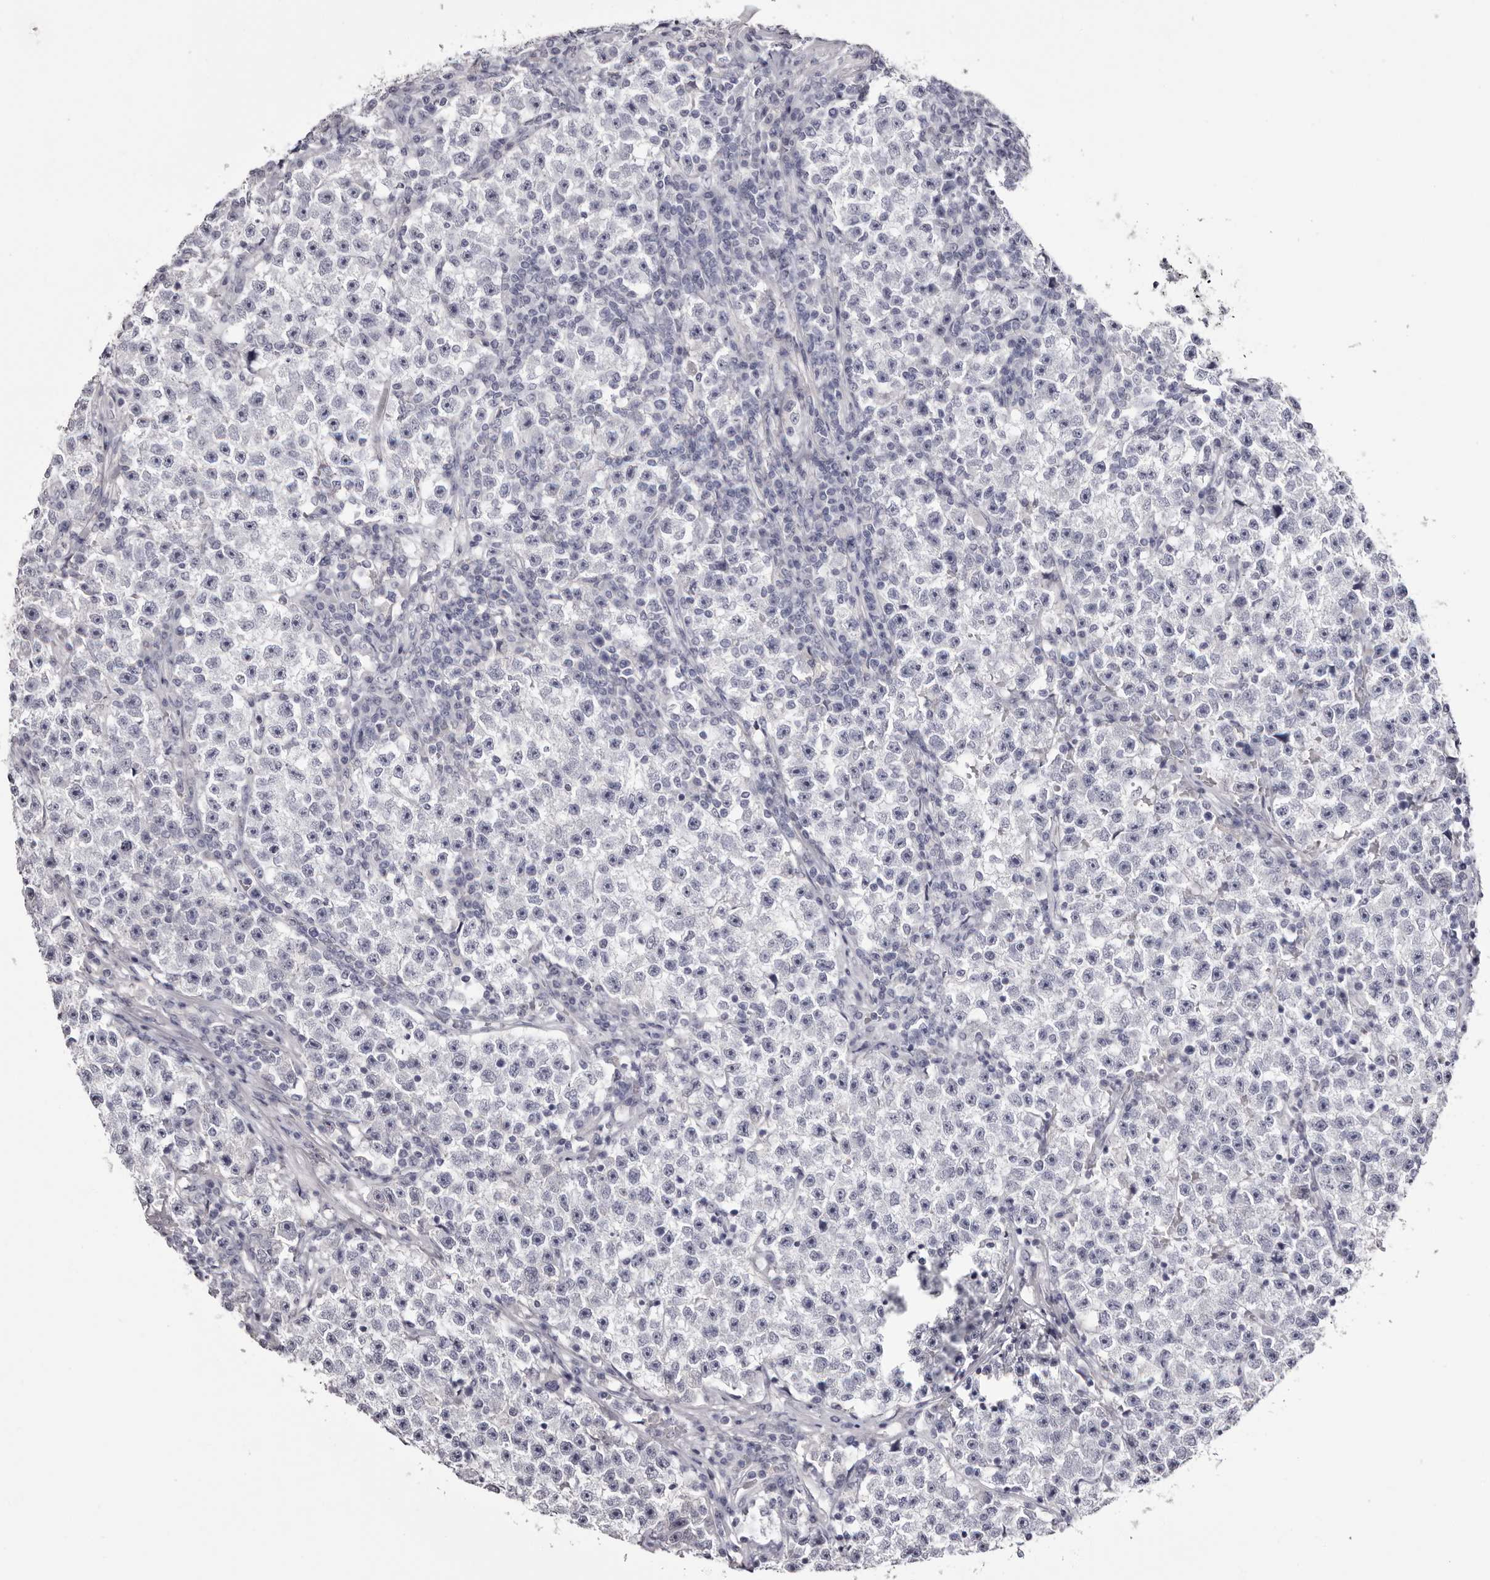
{"staining": {"intensity": "negative", "quantity": "none", "location": "none"}, "tissue": "testis cancer", "cell_type": "Tumor cells", "image_type": "cancer", "snomed": [{"axis": "morphology", "description": "Seminoma, NOS"}, {"axis": "topography", "description": "Testis"}], "caption": "There is no significant positivity in tumor cells of testis seminoma.", "gene": "CA6", "patient": {"sex": "male", "age": 22}}